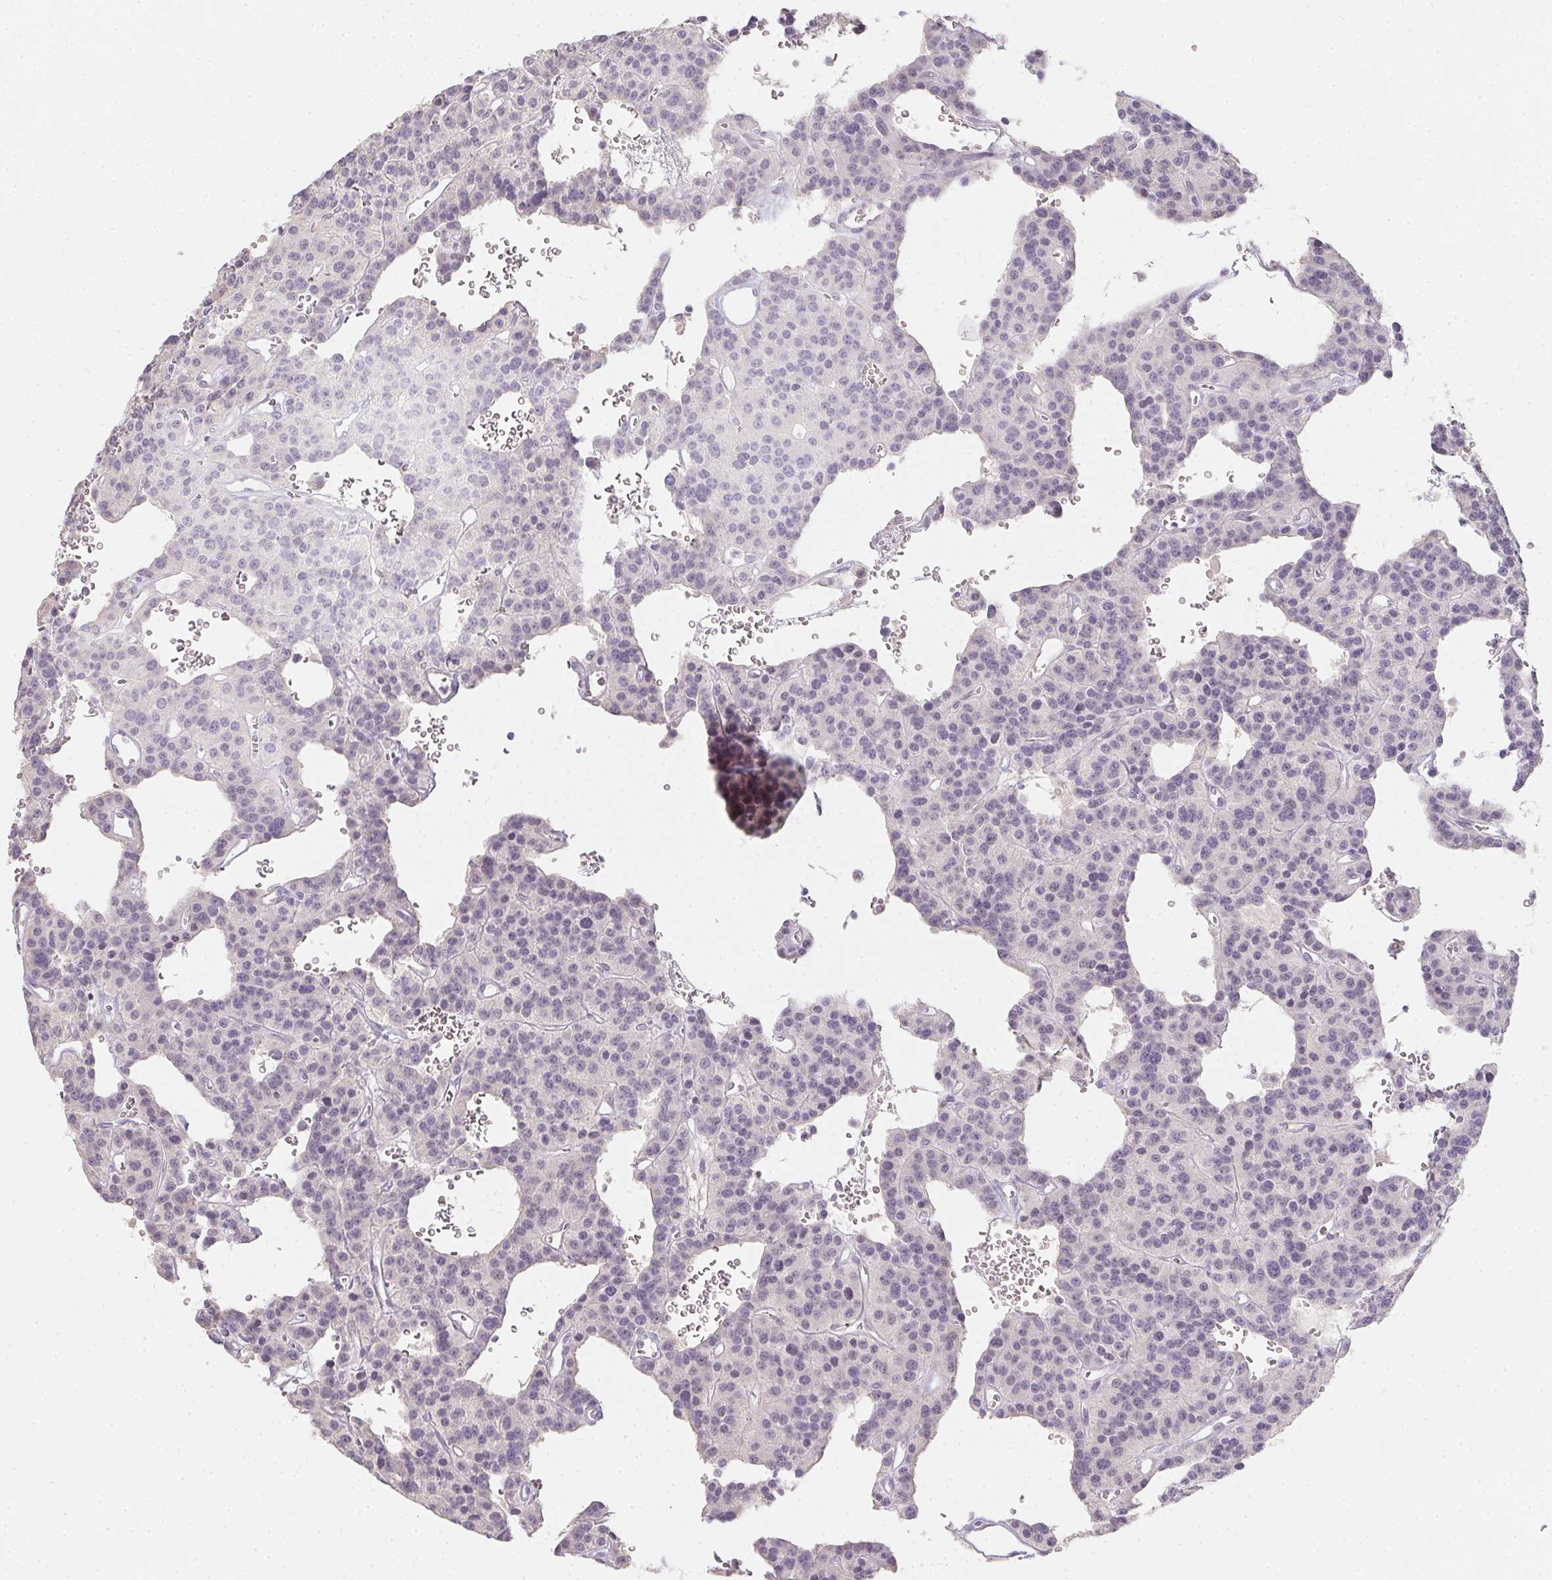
{"staining": {"intensity": "negative", "quantity": "none", "location": "none"}, "tissue": "carcinoid", "cell_type": "Tumor cells", "image_type": "cancer", "snomed": [{"axis": "morphology", "description": "Carcinoid, malignant, NOS"}, {"axis": "topography", "description": "Lung"}], "caption": "Carcinoid was stained to show a protein in brown. There is no significant expression in tumor cells.", "gene": "ZBBX", "patient": {"sex": "female", "age": 71}}